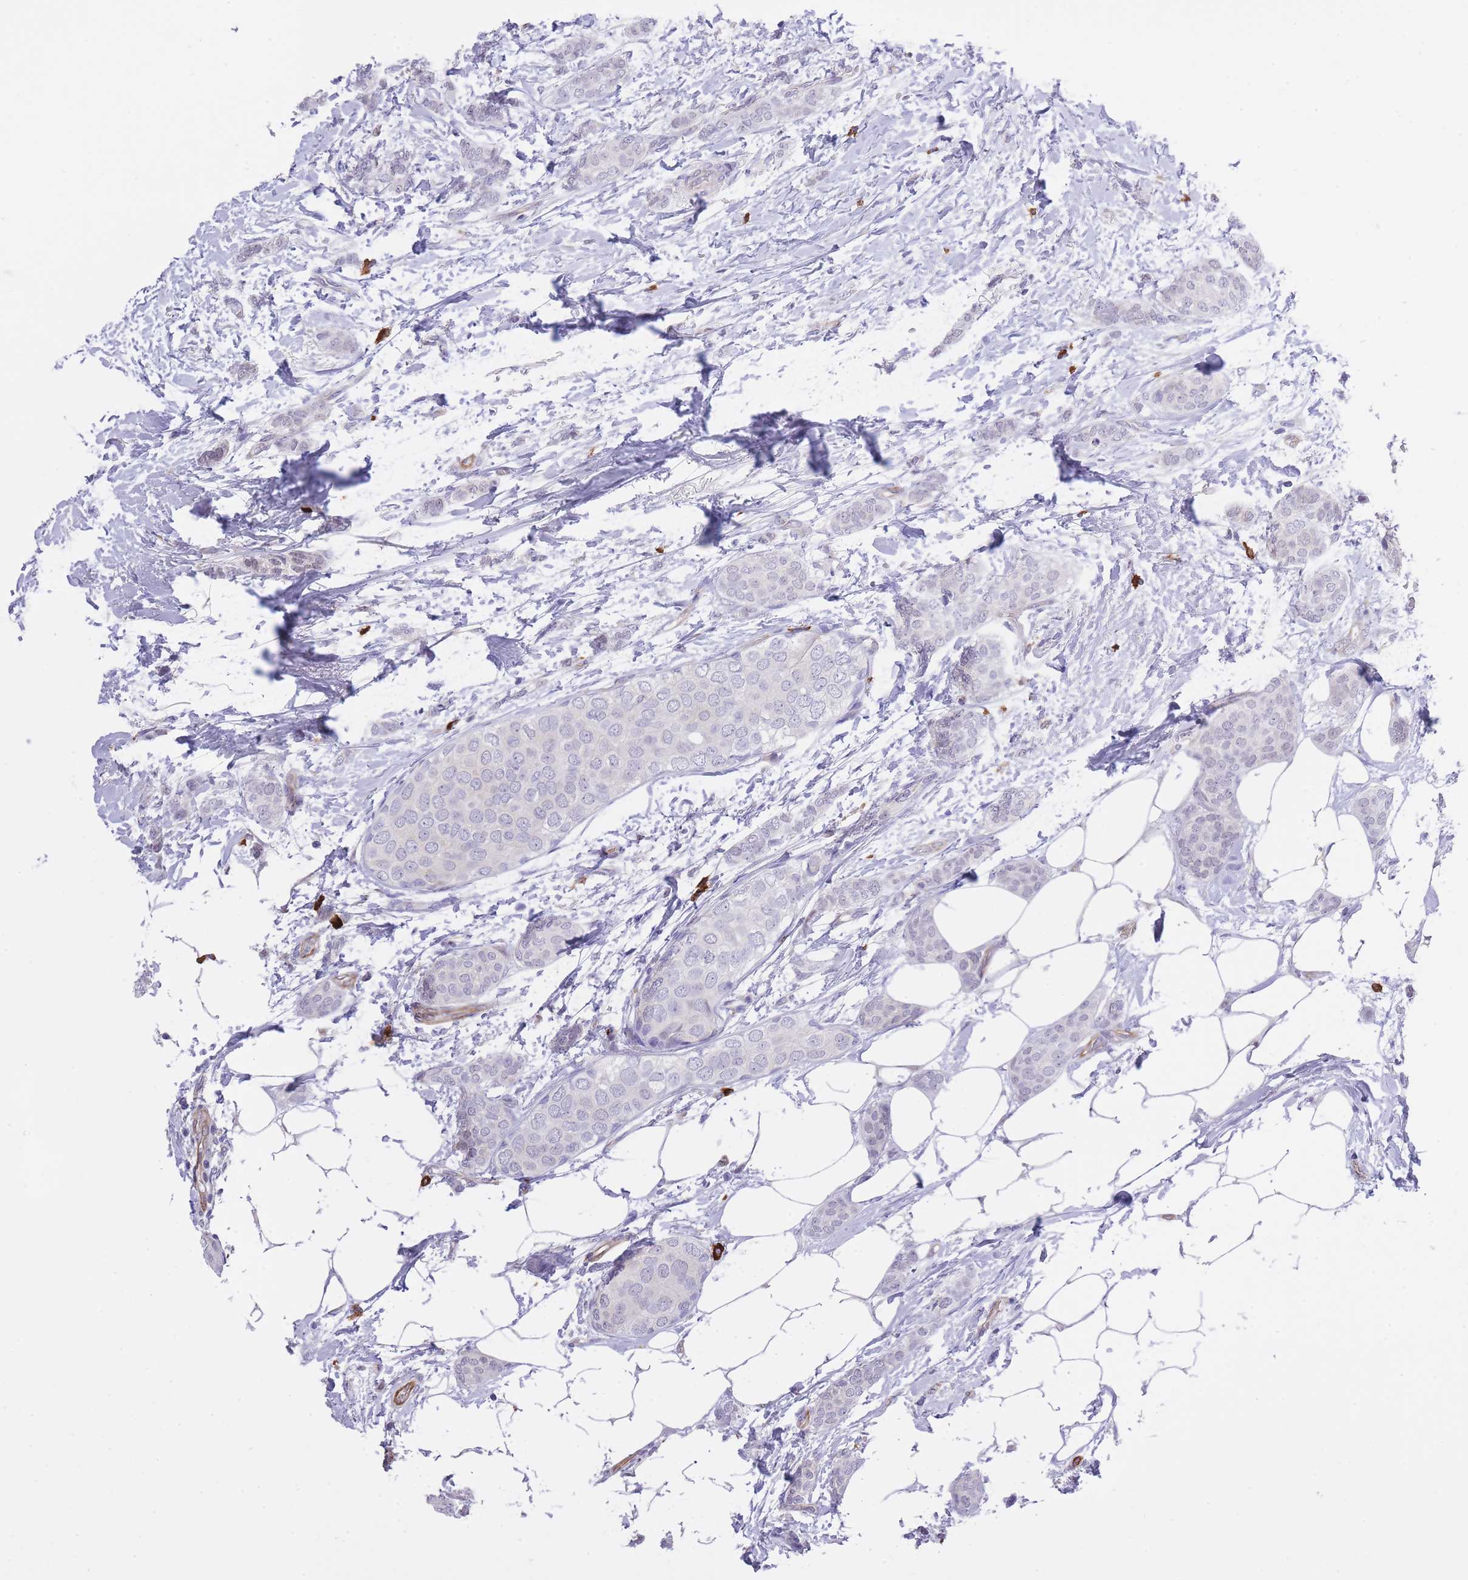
{"staining": {"intensity": "negative", "quantity": "none", "location": "none"}, "tissue": "breast cancer", "cell_type": "Tumor cells", "image_type": "cancer", "snomed": [{"axis": "morphology", "description": "Duct carcinoma"}, {"axis": "topography", "description": "Breast"}], "caption": "Immunohistochemical staining of breast cancer exhibits no significant staining in tumor cells. Nuclei are stained in blue.", "gene": "MEIOSIN", "patient": {"sex": "female", "age": 72}}